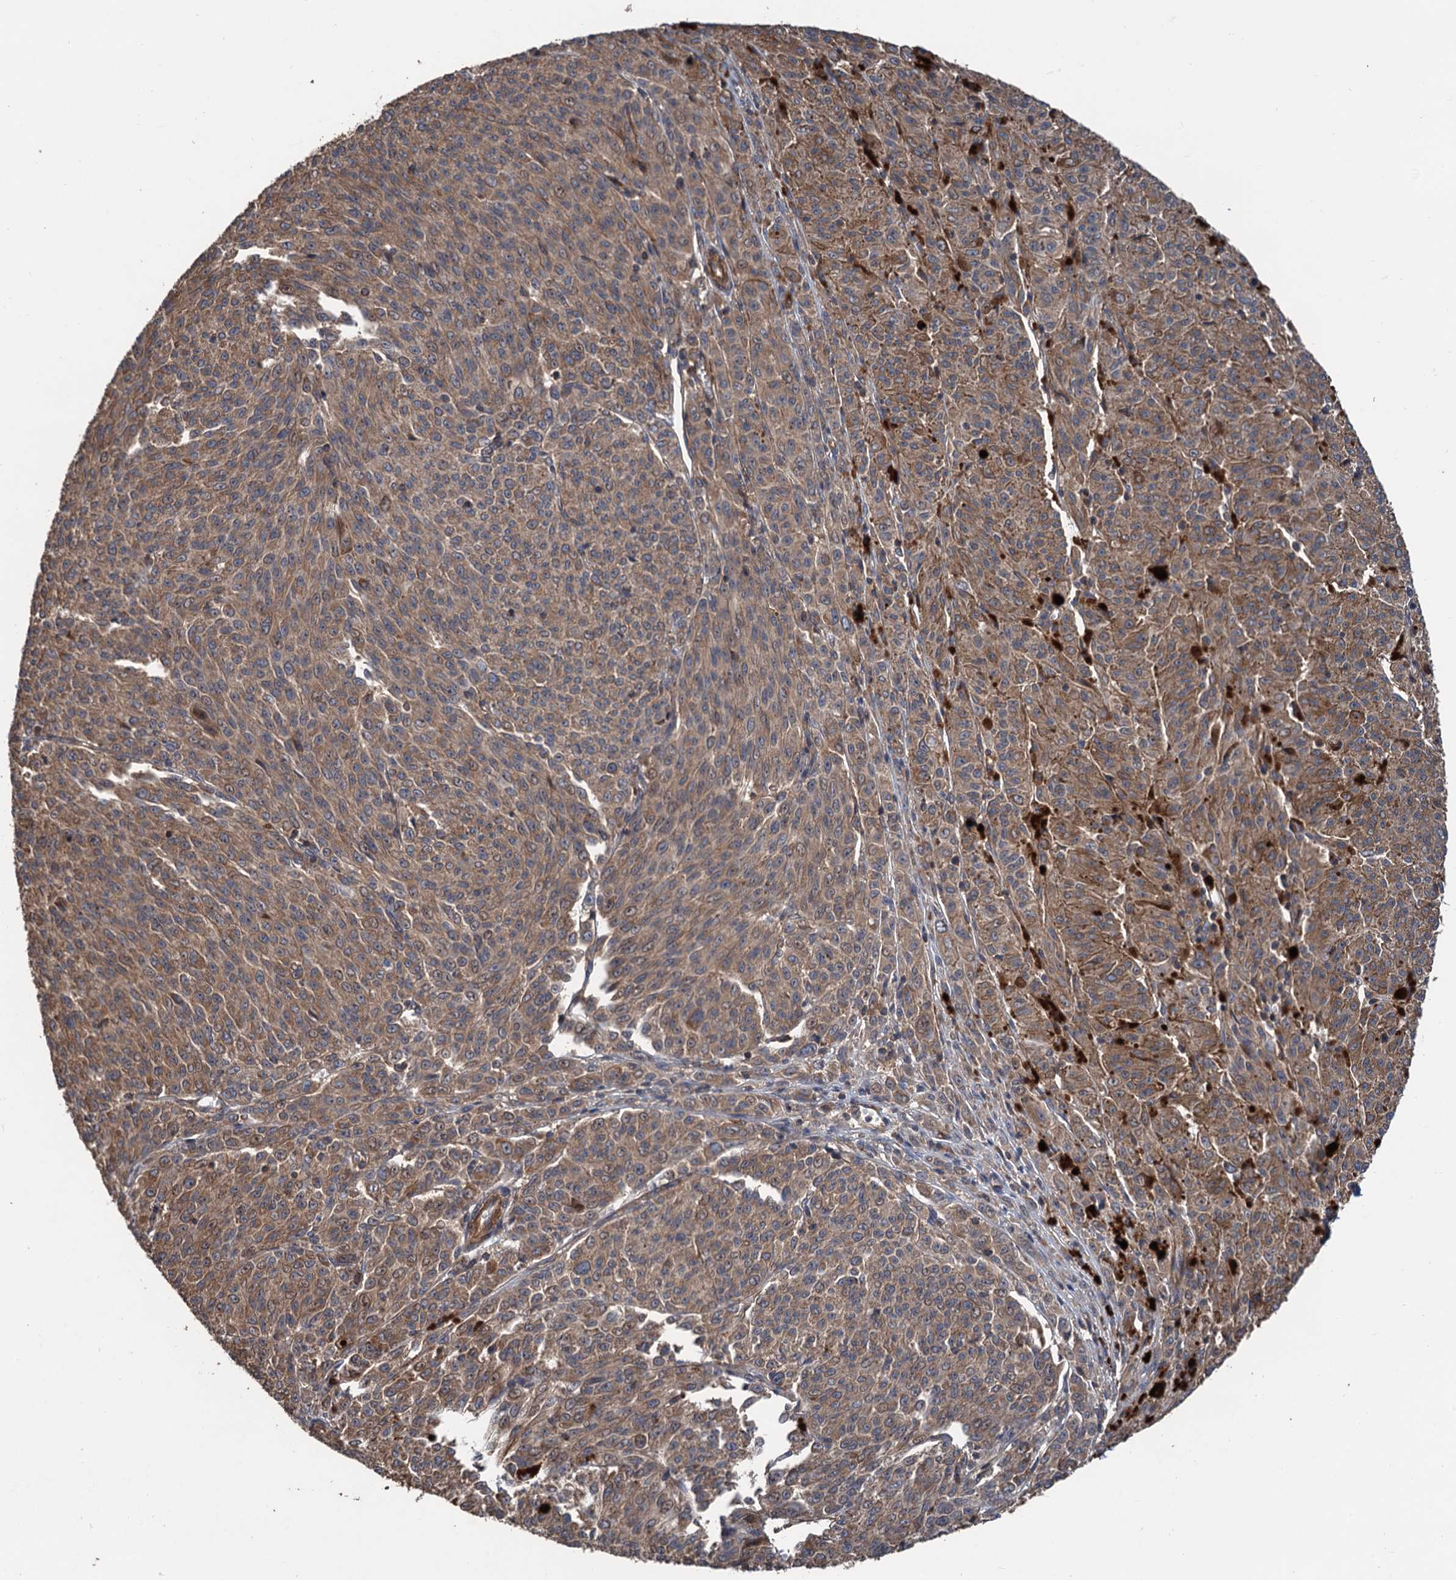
{"staining": {"intensity": "moderate", "quantity": ">75%", "location": "cytoplasmic/membranous"}, "tissue": "melanoma", "cell_type": "Tumor cells", "image_type": "cancer", "snomed": [{"axis": "morphology", "description": "Malignant melanoma, NOS"}, {"axis": "topography", "description": "Skin"}], "caption": "Immunohistochemistry of human melanoma displays medium levels of moderate cytoplasmic/membranous positivity in approximately >75% of tumor cells.", "gene": "PPP4R1", "patient": {"sex": "female", "age": 52}}